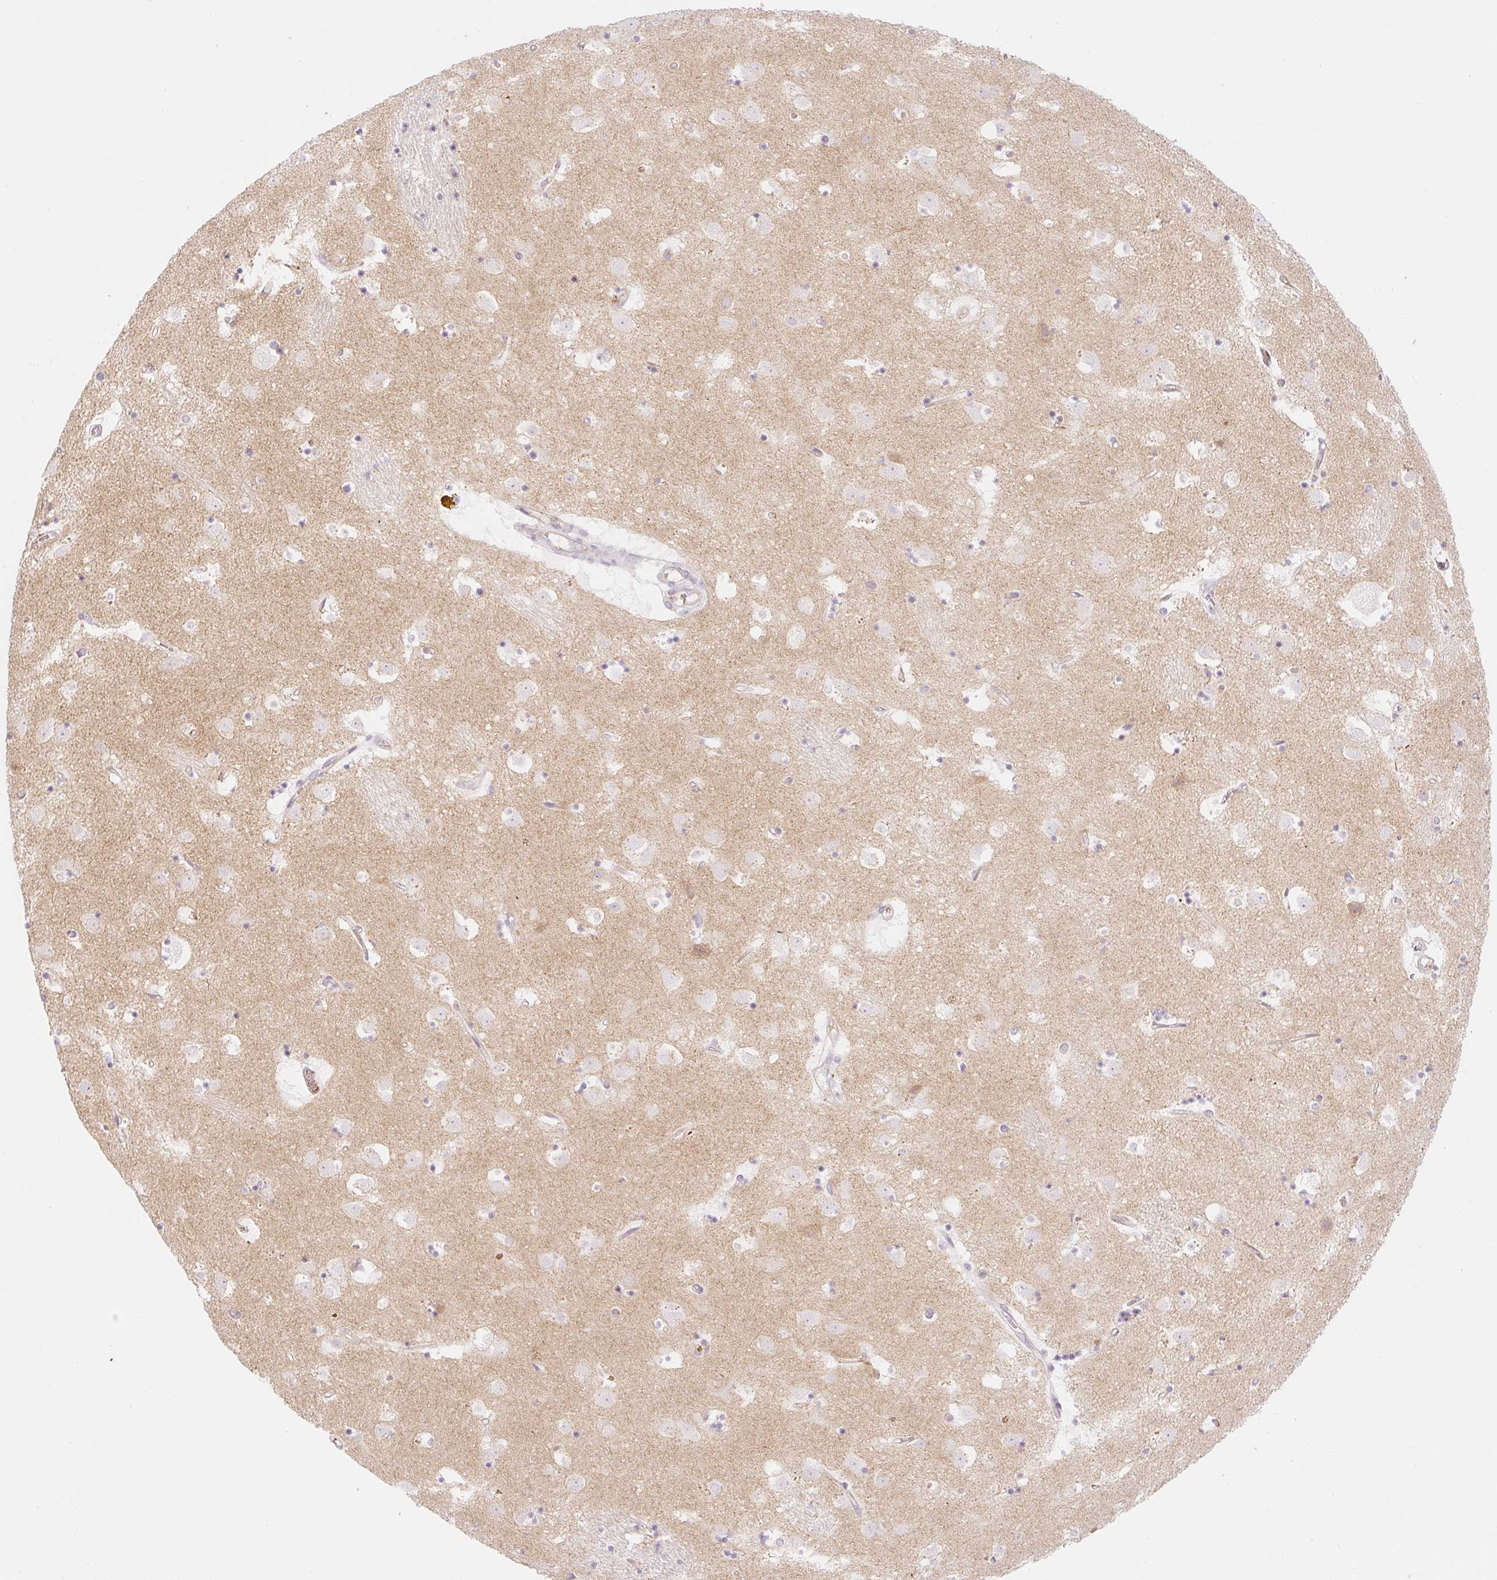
{"staining": {"intensity": "negative", "quantity": "none", "location": "none"}, "tissue": "caudate", "cell_type": "Glial cells", "image_type": "normal", "snomed": [{"axis": "morphology", "description": "Normal tissue, NOS"}, {"axis": "topography", "description": "Lateral ventricle wall"}], "caption": "Caudate stained for a protein using immunohistochemistry (IHC) shows no positivity glial cells.", "gene": "CASKIN1", "patient": {"sex": "male", "age": 58}}